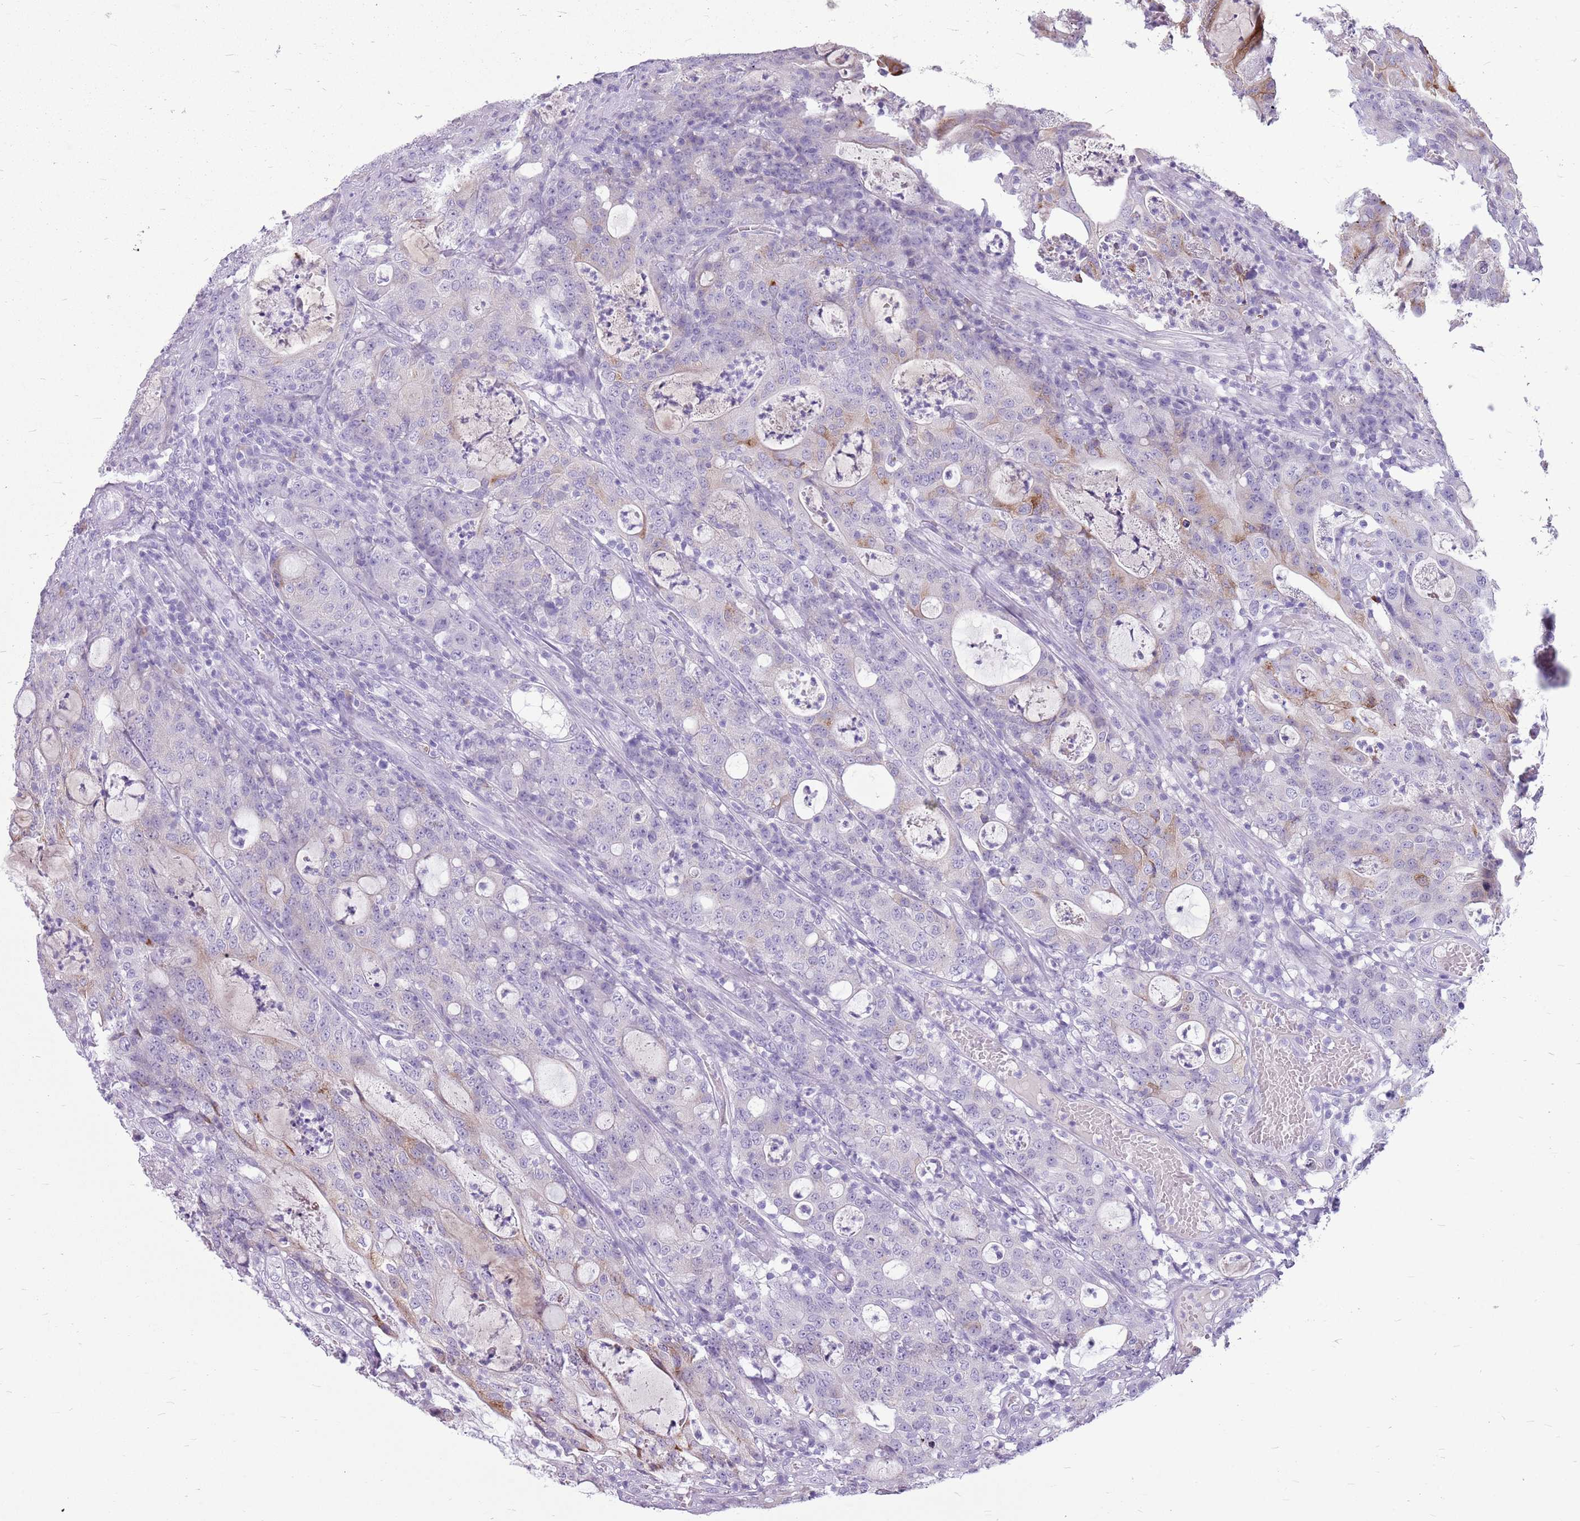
{"staining": {"intensity": "weak", "quantity": "<25%", "location": "cytoplasmic/membranous"}, "tissue": "colorectal cancer", "cell_type": "Tumor cells", "image_type": "cancer", "snomed": [{"axis": "morphology", "description": "Adenocarcinoma, NOS"}, {"axis": "topography", "description": "Colon"}], "caption": "A high-resolution histopathology image shows immunohistochemistry (IHC) staining of colorectal cancer (adenocarcinoma), which exhibits no significant expression in tumor cells.", "gene": "ZNF425", "patient": {"sex": "male", "age": 83}}